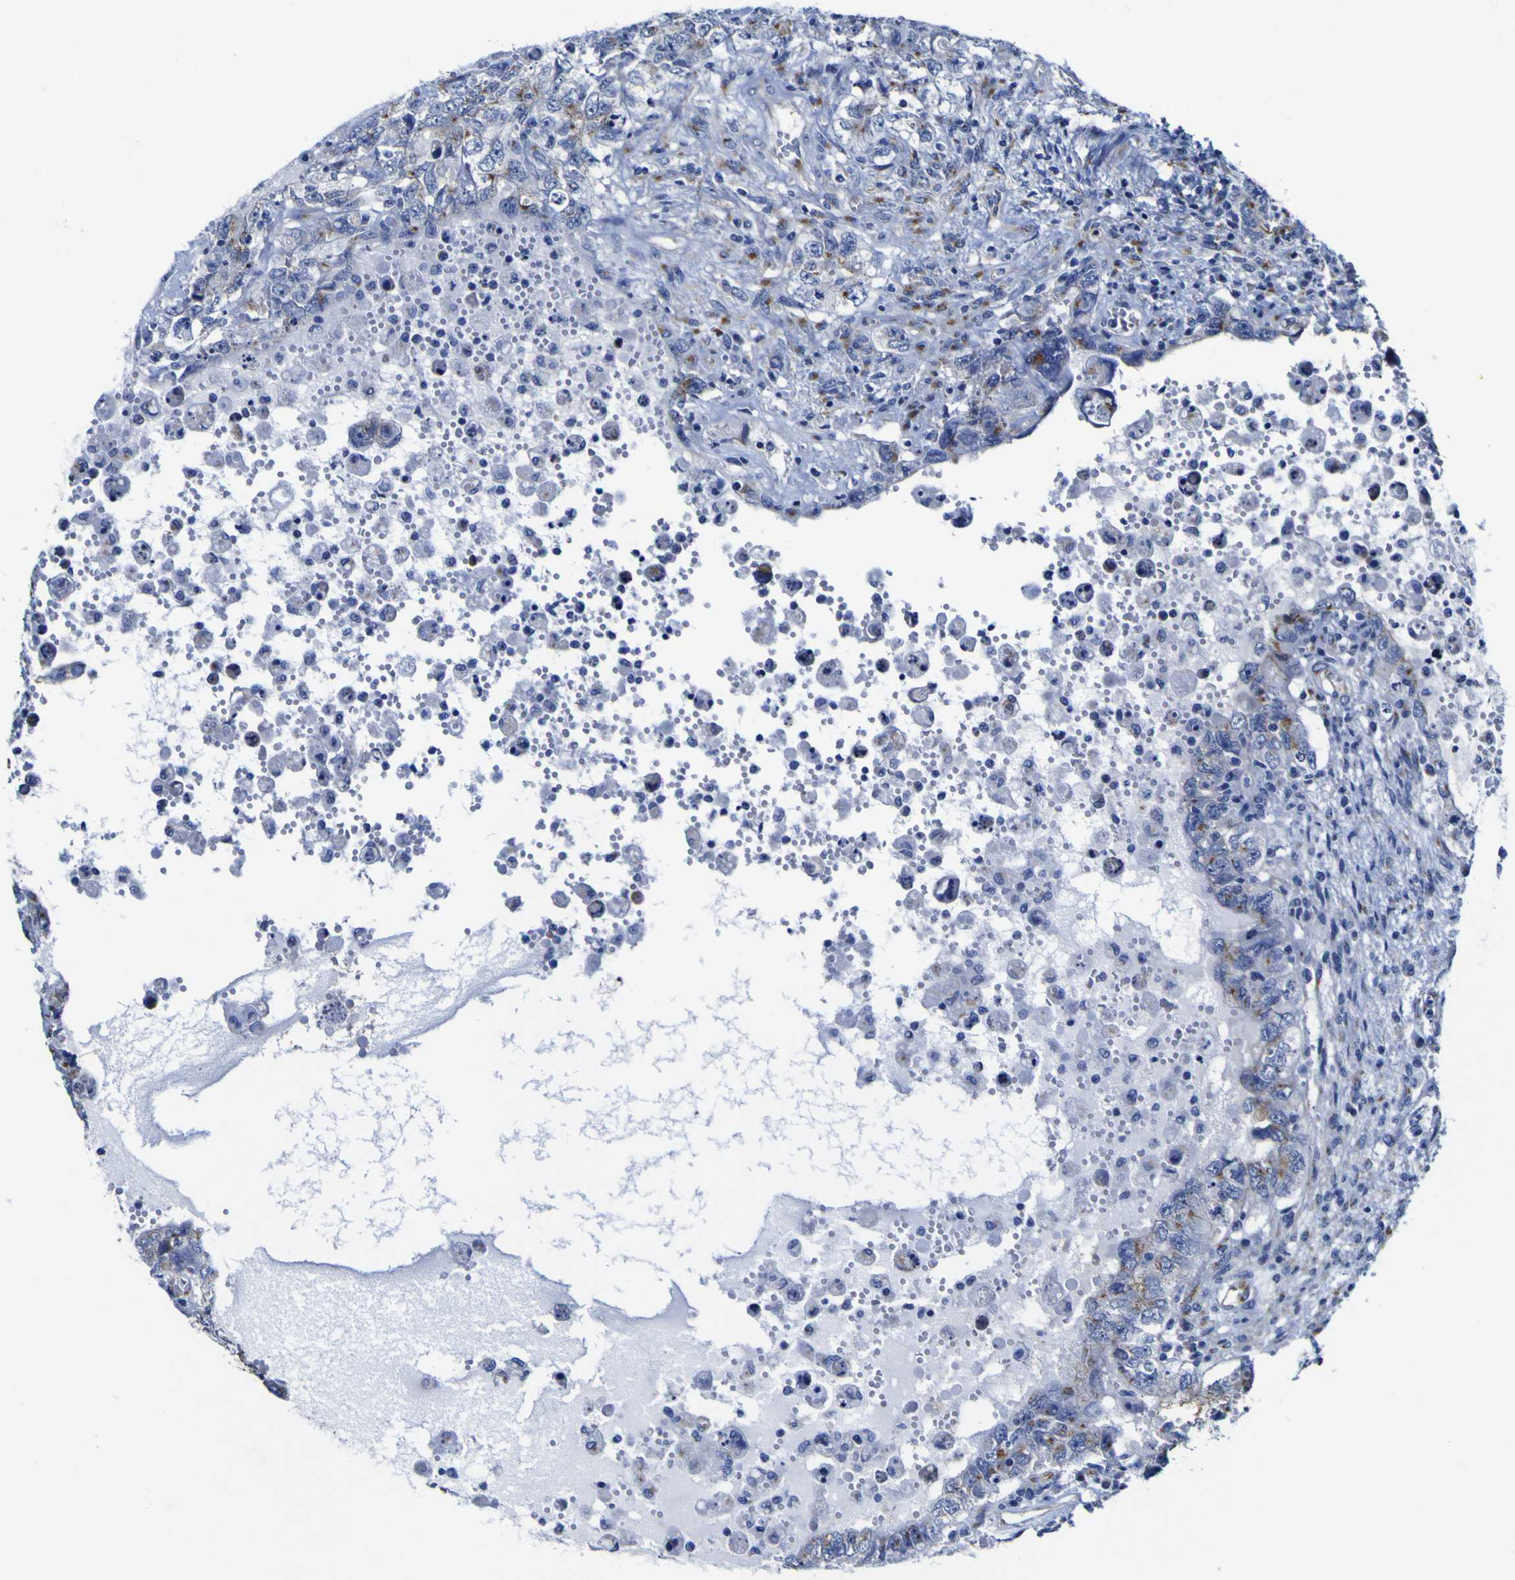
{"staining": {"intensity": "weak", "quantity": "25%-75%", "location": "cytoplasmic/membranous"}, "tissue": "testis cancer", "cell_type": "Tumor cells", "image_type": "cancer", "snomed": [{"axis": "morphology", "description": "Carcinoma, Embryonal, NOS"}, {"axis": "topography", "description": "Testis"}], "caption": "This histopathology image demonstrates testis embryonal carcinoma stained with IHC to label a protein in brown. The cytoplasmic/membranous of tumor cells show weak positivity for the protein. Nuclei are counter-stained blue.", "gene": "GOLM1", "patient": {"sex": "male", "age": 26}}